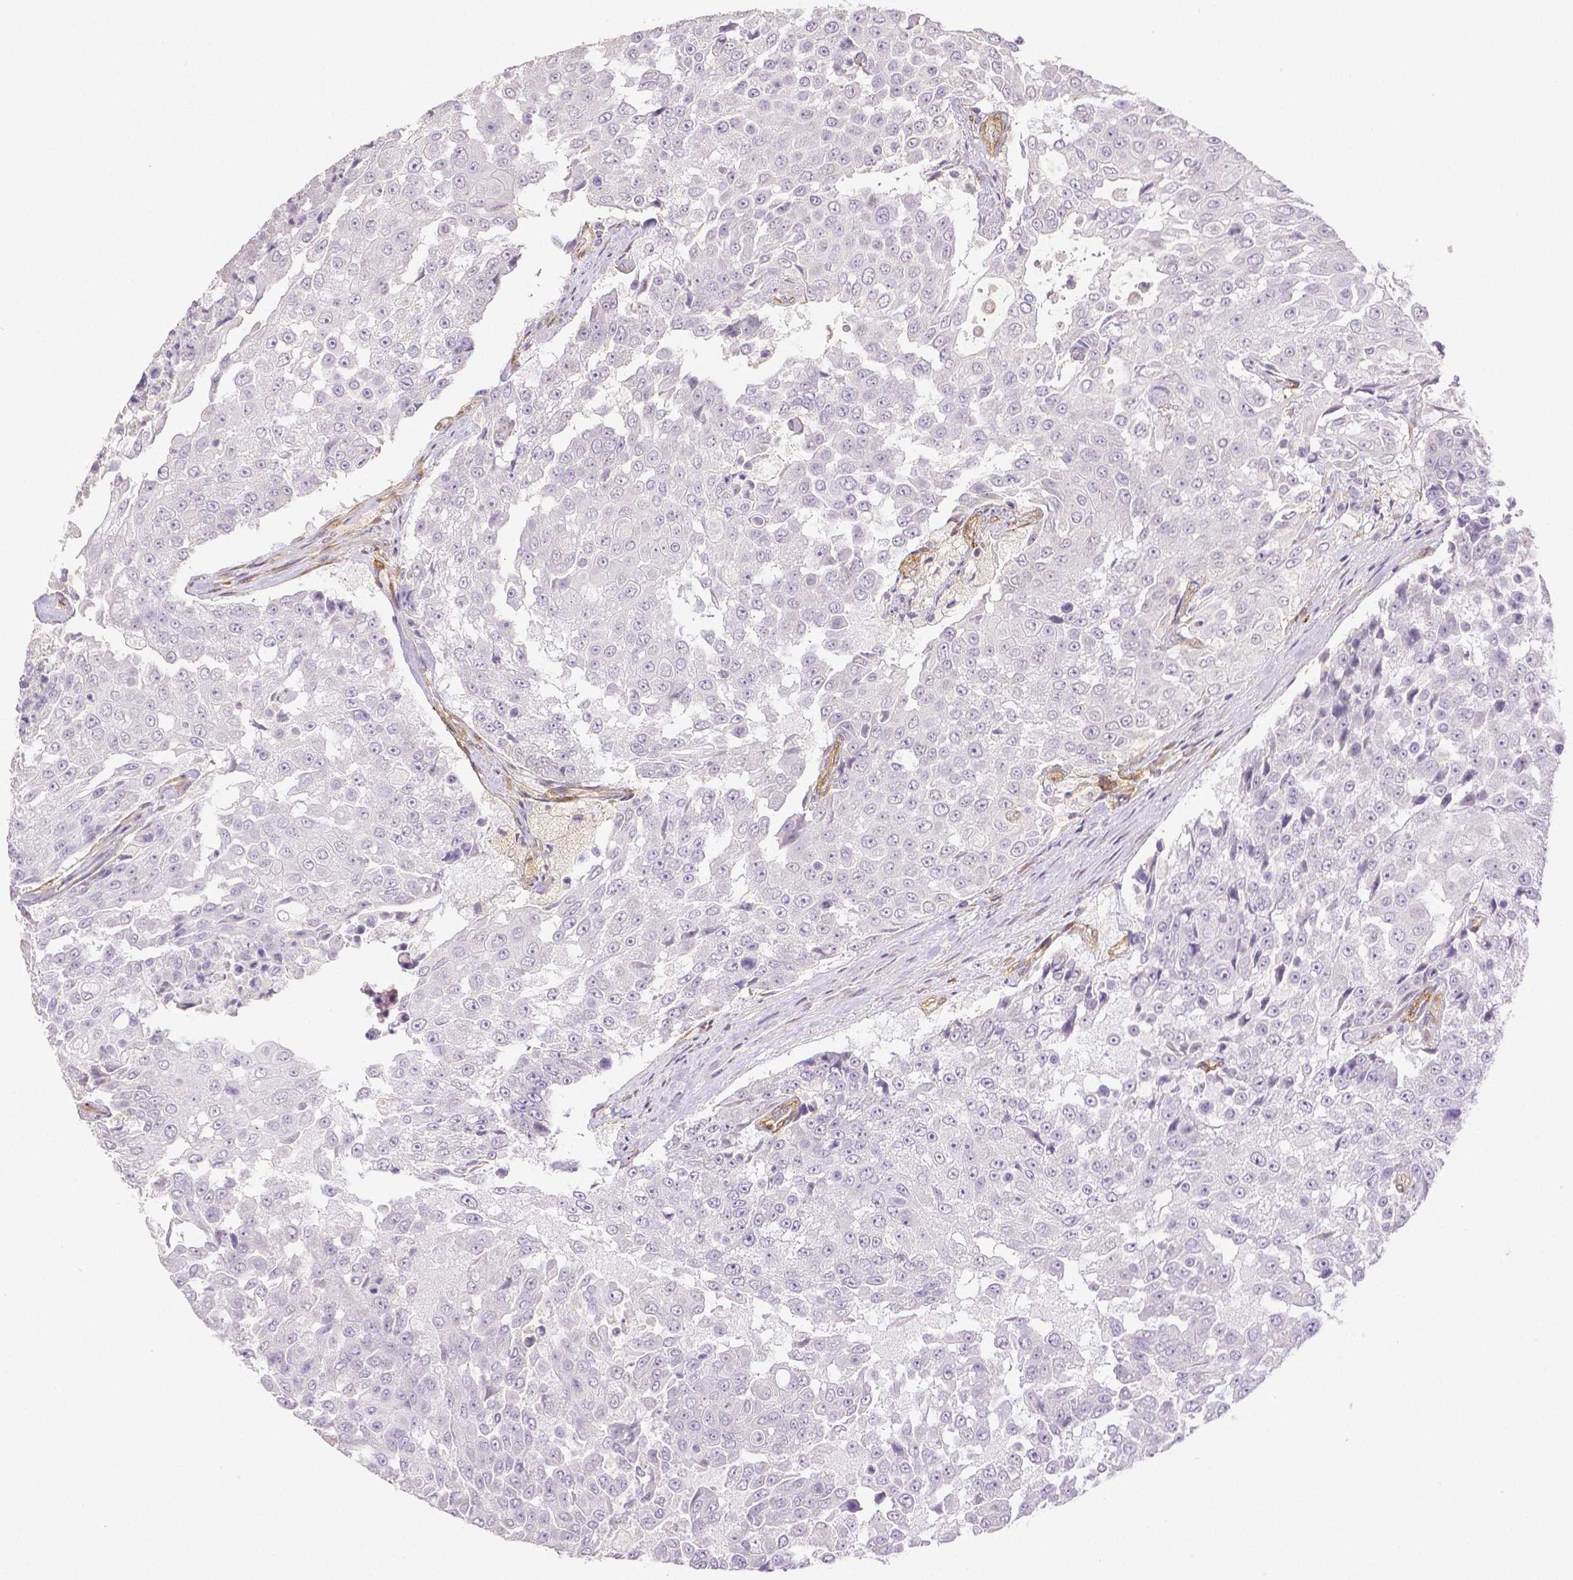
{"staining": {"intensity": "negative", "quantity": "none", "location": "none"}, "tissue": "urothelial cancer", "cell_type": "Tumor cells", "image_type": "cancer", "snomed": [{"axis": "morphology", "description": "Urothelial carcinoma, High grade"}, {"axis": "topography", "description": "Urinary bladder"}], "caption": "The IHC histopathology image has no significant expression in tumor cells of urothelial carcinoma (high-grade) tissue.", "gene": "THY1", "patient": {"sex": "female", "age": 63}}